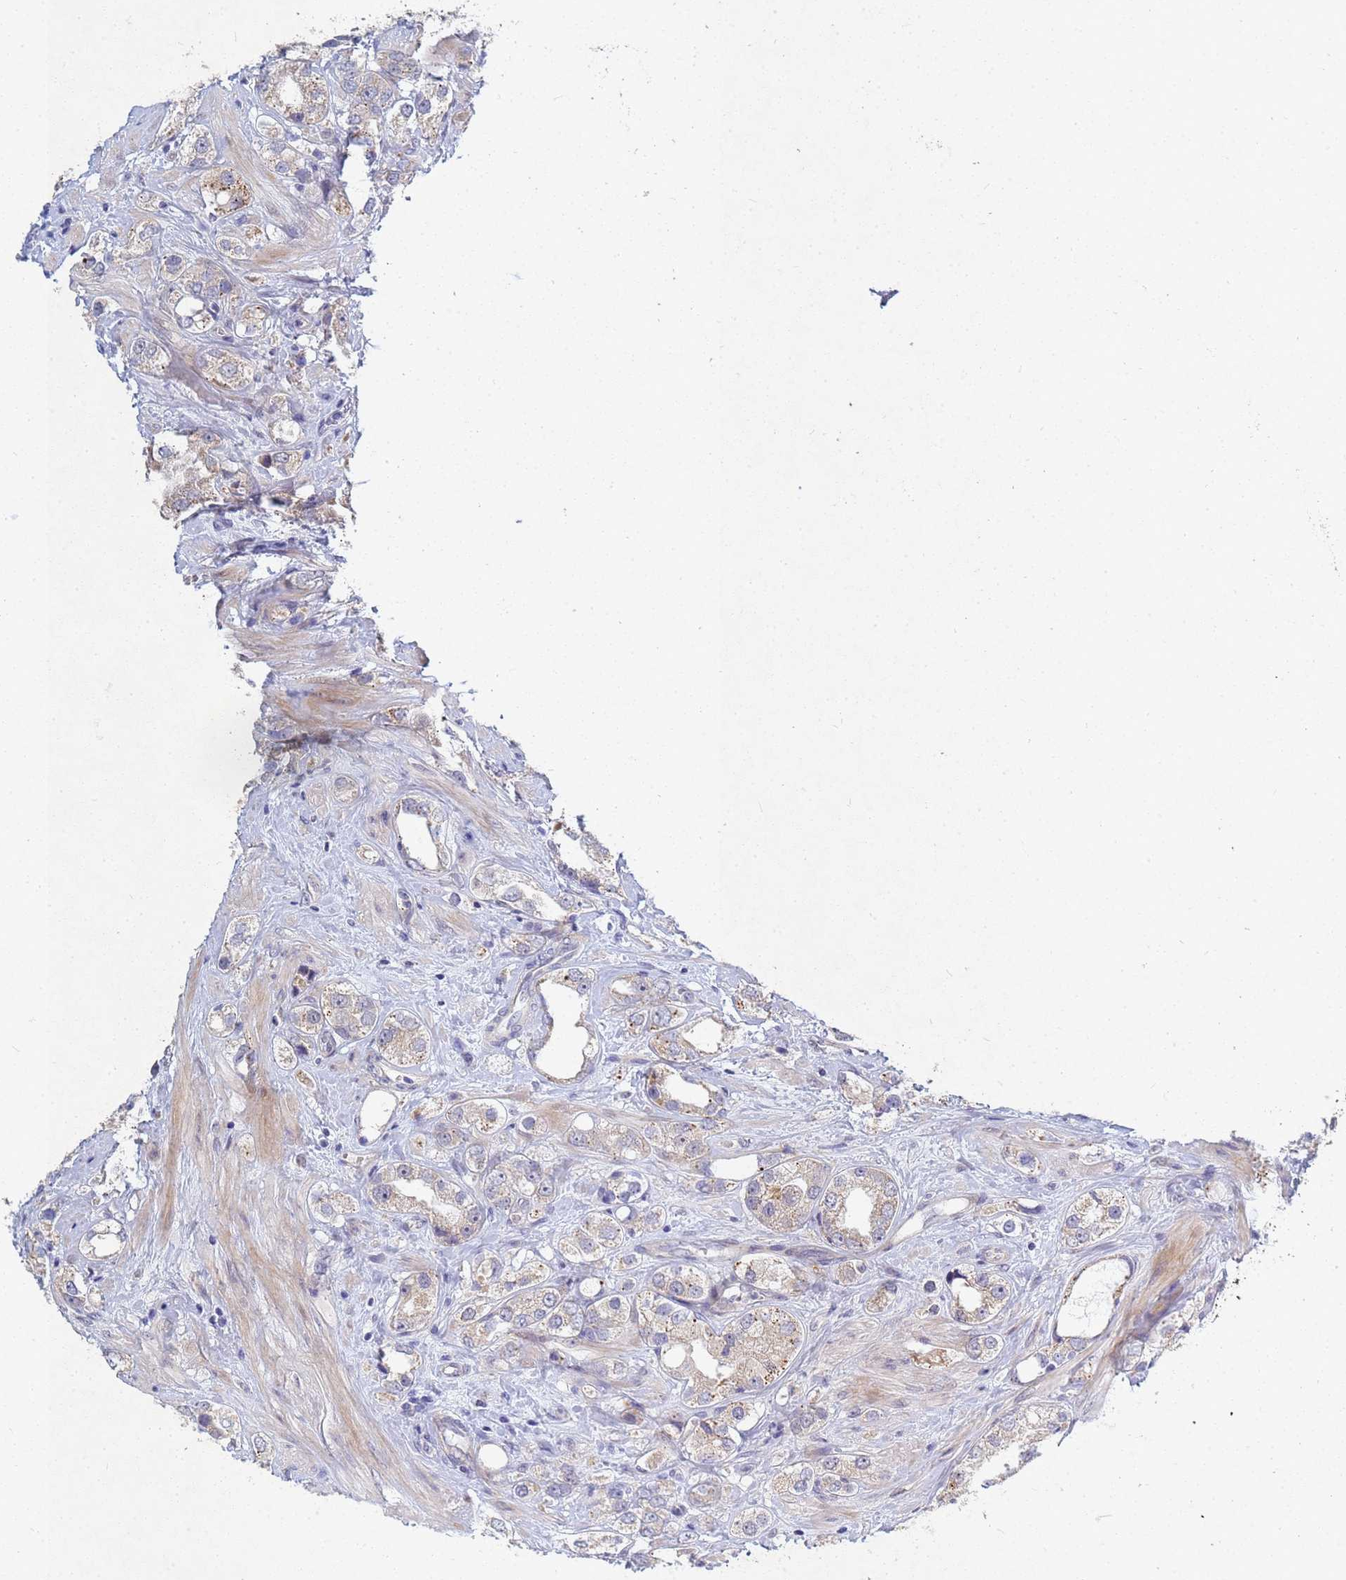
{"staining": {"intensity": "weak", "quantity": ">75%", "location": "cytoplasmic/membranous"}, "tissue": "prostate cancer", "cell_type": "Tumor cells", "image_type": "cancer", "snomed": [{"axis": "morphology", "description": "Adenocarcinoma, NOS"}, {"axis": "topography", "description": "Prostate"}], "caption": "Immunohistochemical staining of prostate cancer (adenocarcinoma) shows low levels of weak cytoplasmic/membranous protein expression in about >75% of tumor cells.", "gene": "TNPO2", "patient": {"sex": "male", "age": 79}}